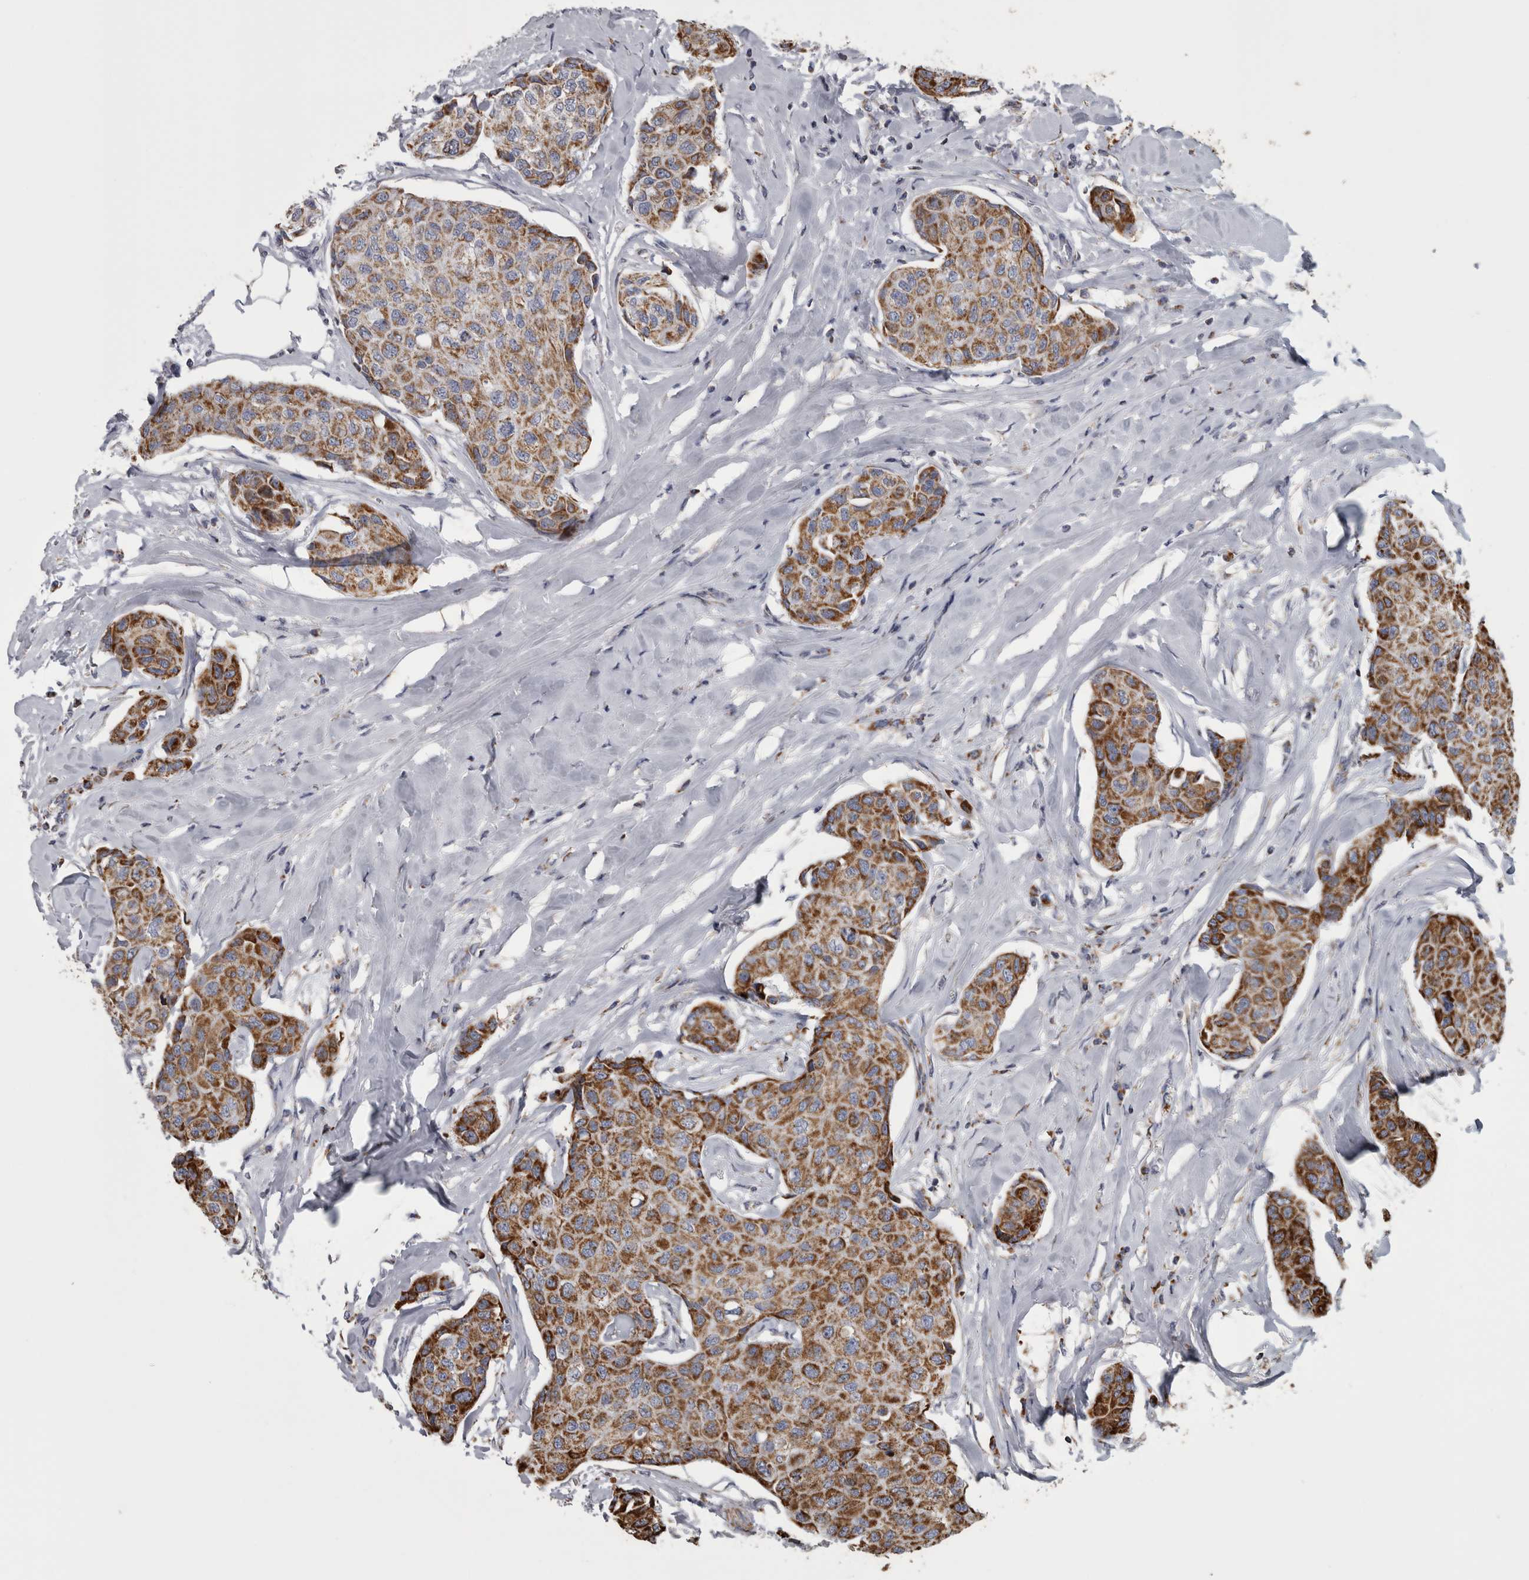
{"staining": {"intensity": "moderate", "quantity": ">75%", "location": "cytoplasmic/membranous"}, "tissue": "breast cancer", "cell_type": "Tumor cells", "image_type": "cancer", "snomed": [{"axis": "morphology", "description": "Duct carcinoma"}, {"axis": "topography", "description": "Breast"}], "caption": "Immunohistochemical staining of human breast cancer demonstrates moderate cytoplasmic/membranous protein positivity in about >75% of tumor cells.", "gene": "MDH2", "patient": {"sex": "female", "age": 80}}